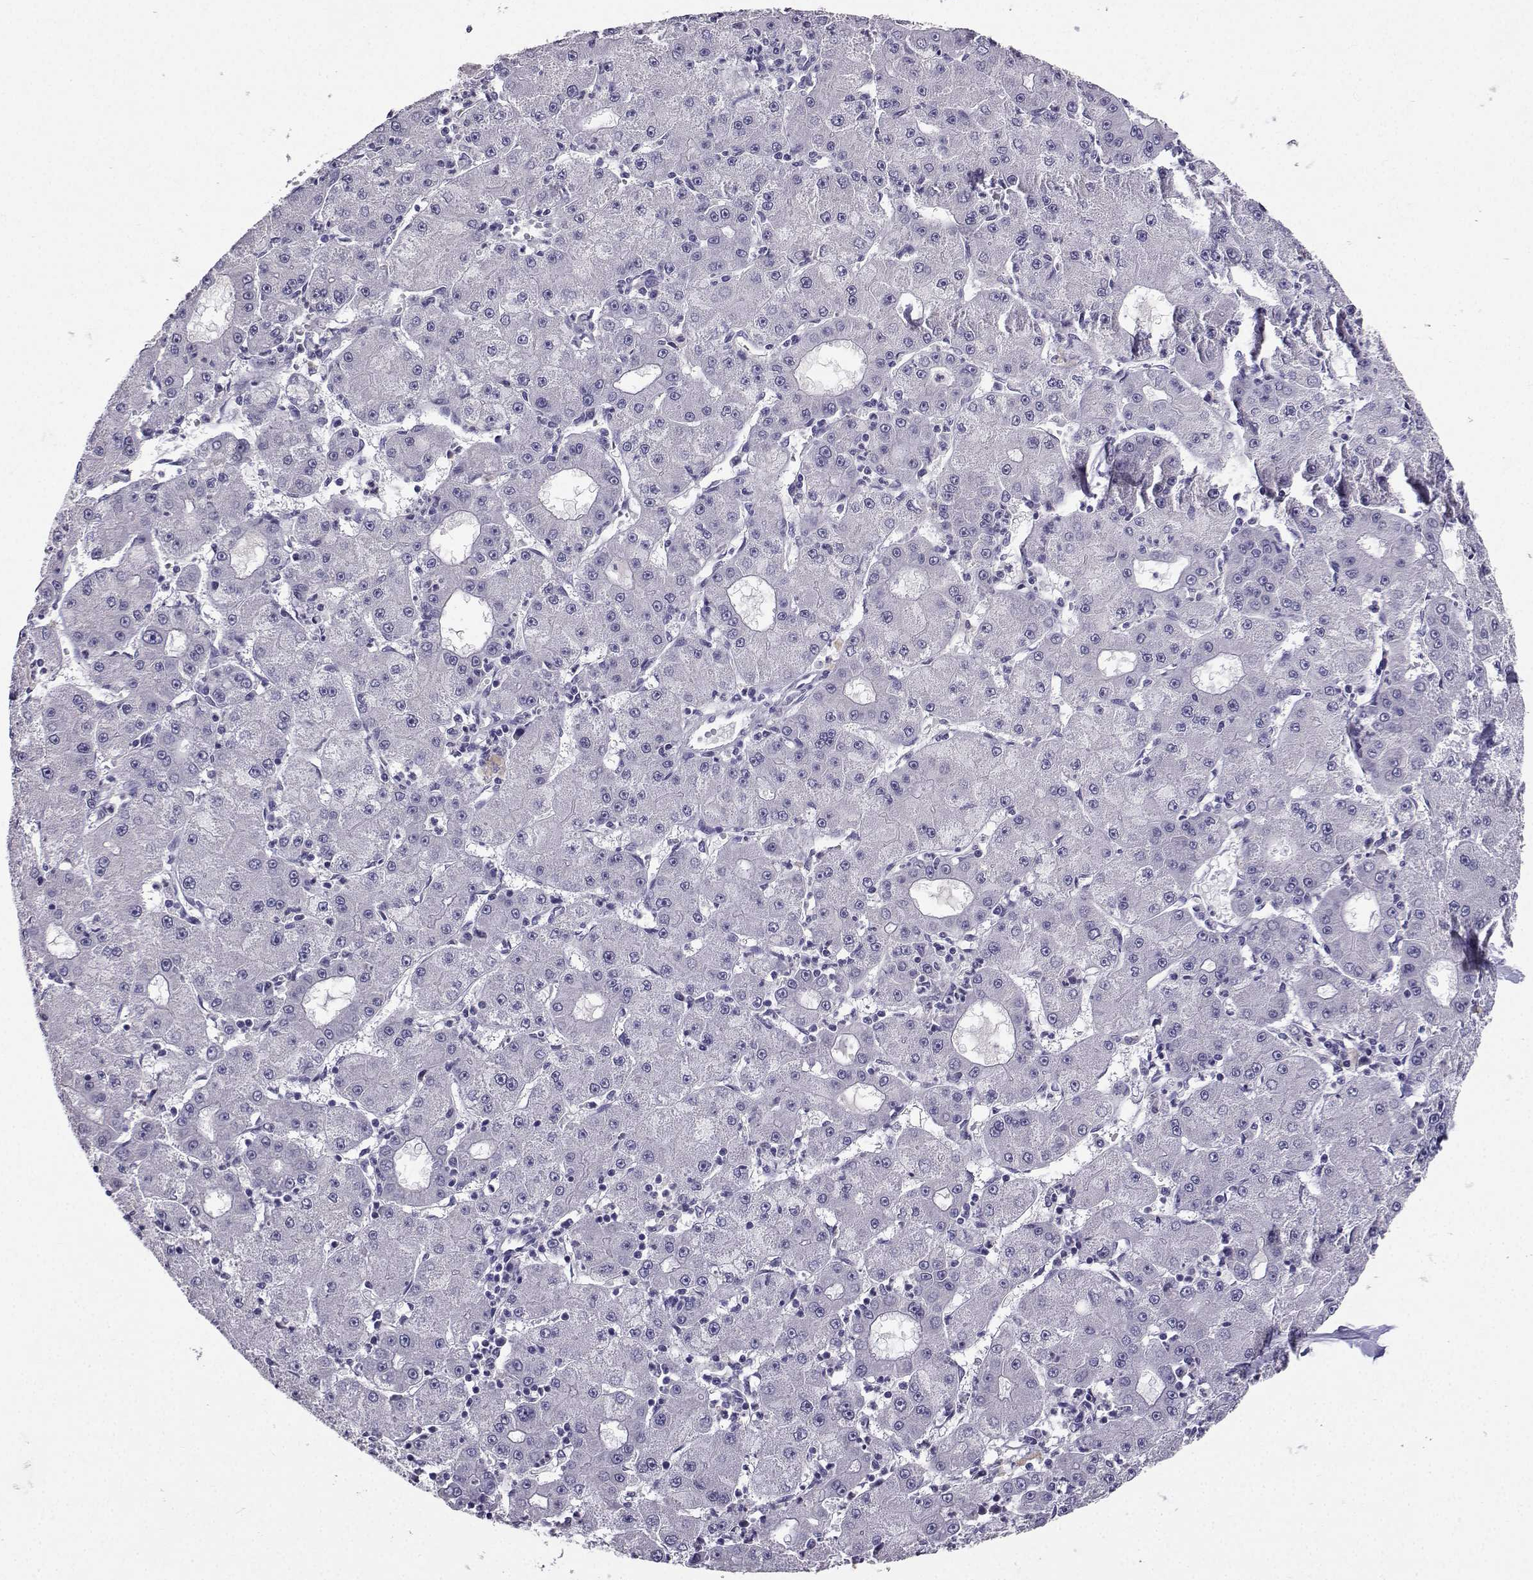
{"staining": {"intensity": "negative", "quantity": "none", "location": "none"}, "tissue": "liver cancer", "cell_type": "Tumor cells", "image_type": "cancer", "snomed": [{"axis": "morphology", "description": "Carcinoma, Hepatocellular, NOS"}, {"axis": "topography", "description": "Liver"}], "caption": "Tumor cells show no significant protein positivity in liver cancer (hepatocellular carcinoma). The staining is performed using DAB brown chromogen with nuclei counter-stained in using hematoxylin.", "gene": "SPAG11B", "patient": {"sex": "male", "age": 73}}